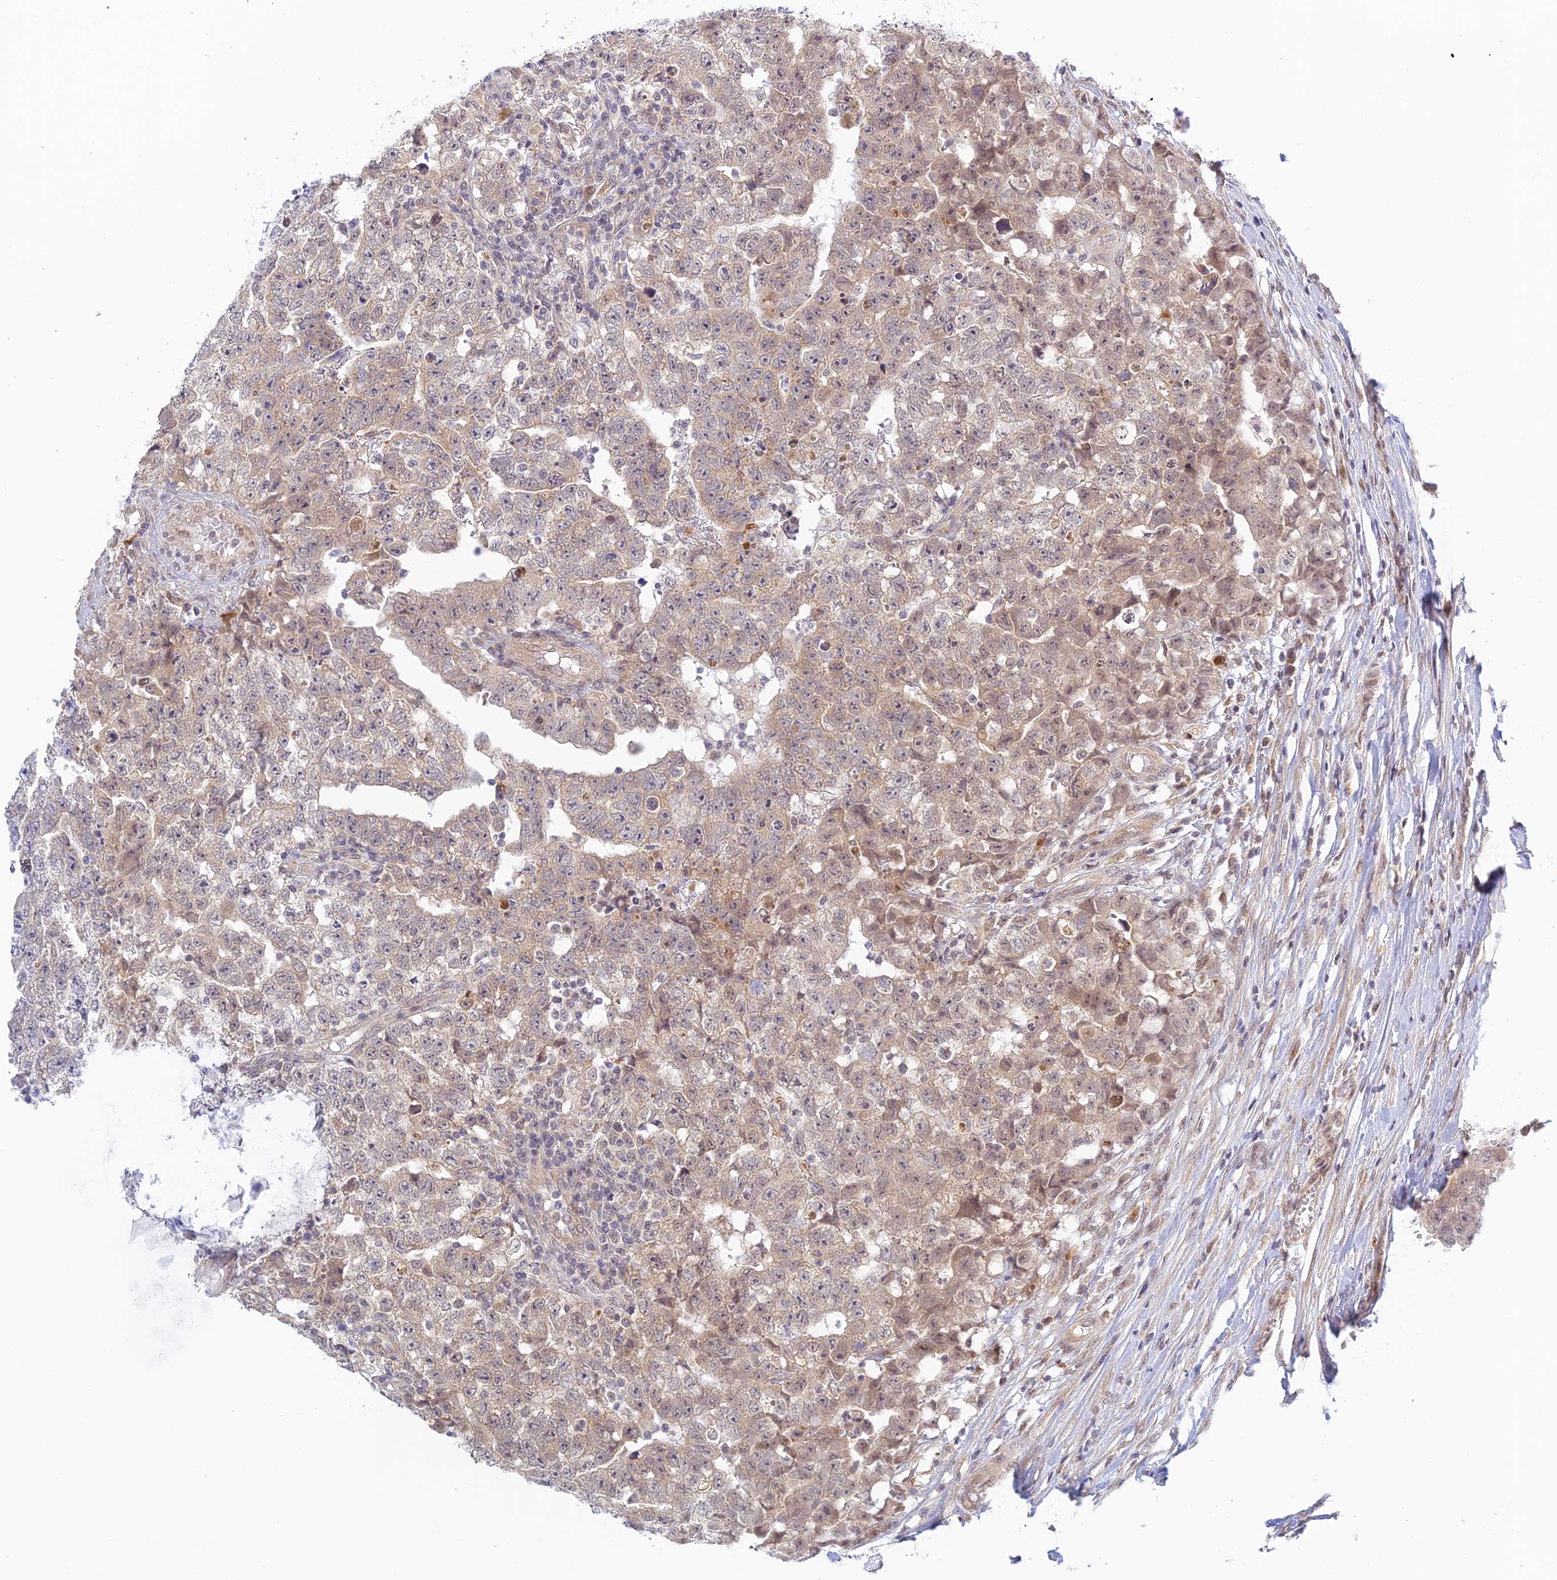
{"staining": {"intensity": "weak", "quantity": "25%-75%", "location": "cytoplasmic/membranous"}, "tissue": "testis cancer", "cell_type": "Tumor cells", "image_type": "cancer", "snomed": [{"axis": "morphology", "description": "Carcinoma, Embryonal, NOS"}, {"axis": "topography", "description": "Testis"}], "caption": "Protein staining of testis cancer tissue shows weak cytoplasmic/membranous staining in about 25%-75% of tumor cells. The staining is performed using DAB brown chromogen to label protein expression. The nuclei are counter-stained blue using hematoxylin.", "gene": "SKIC8", "patient": {"sex": "male", "age": 25}}